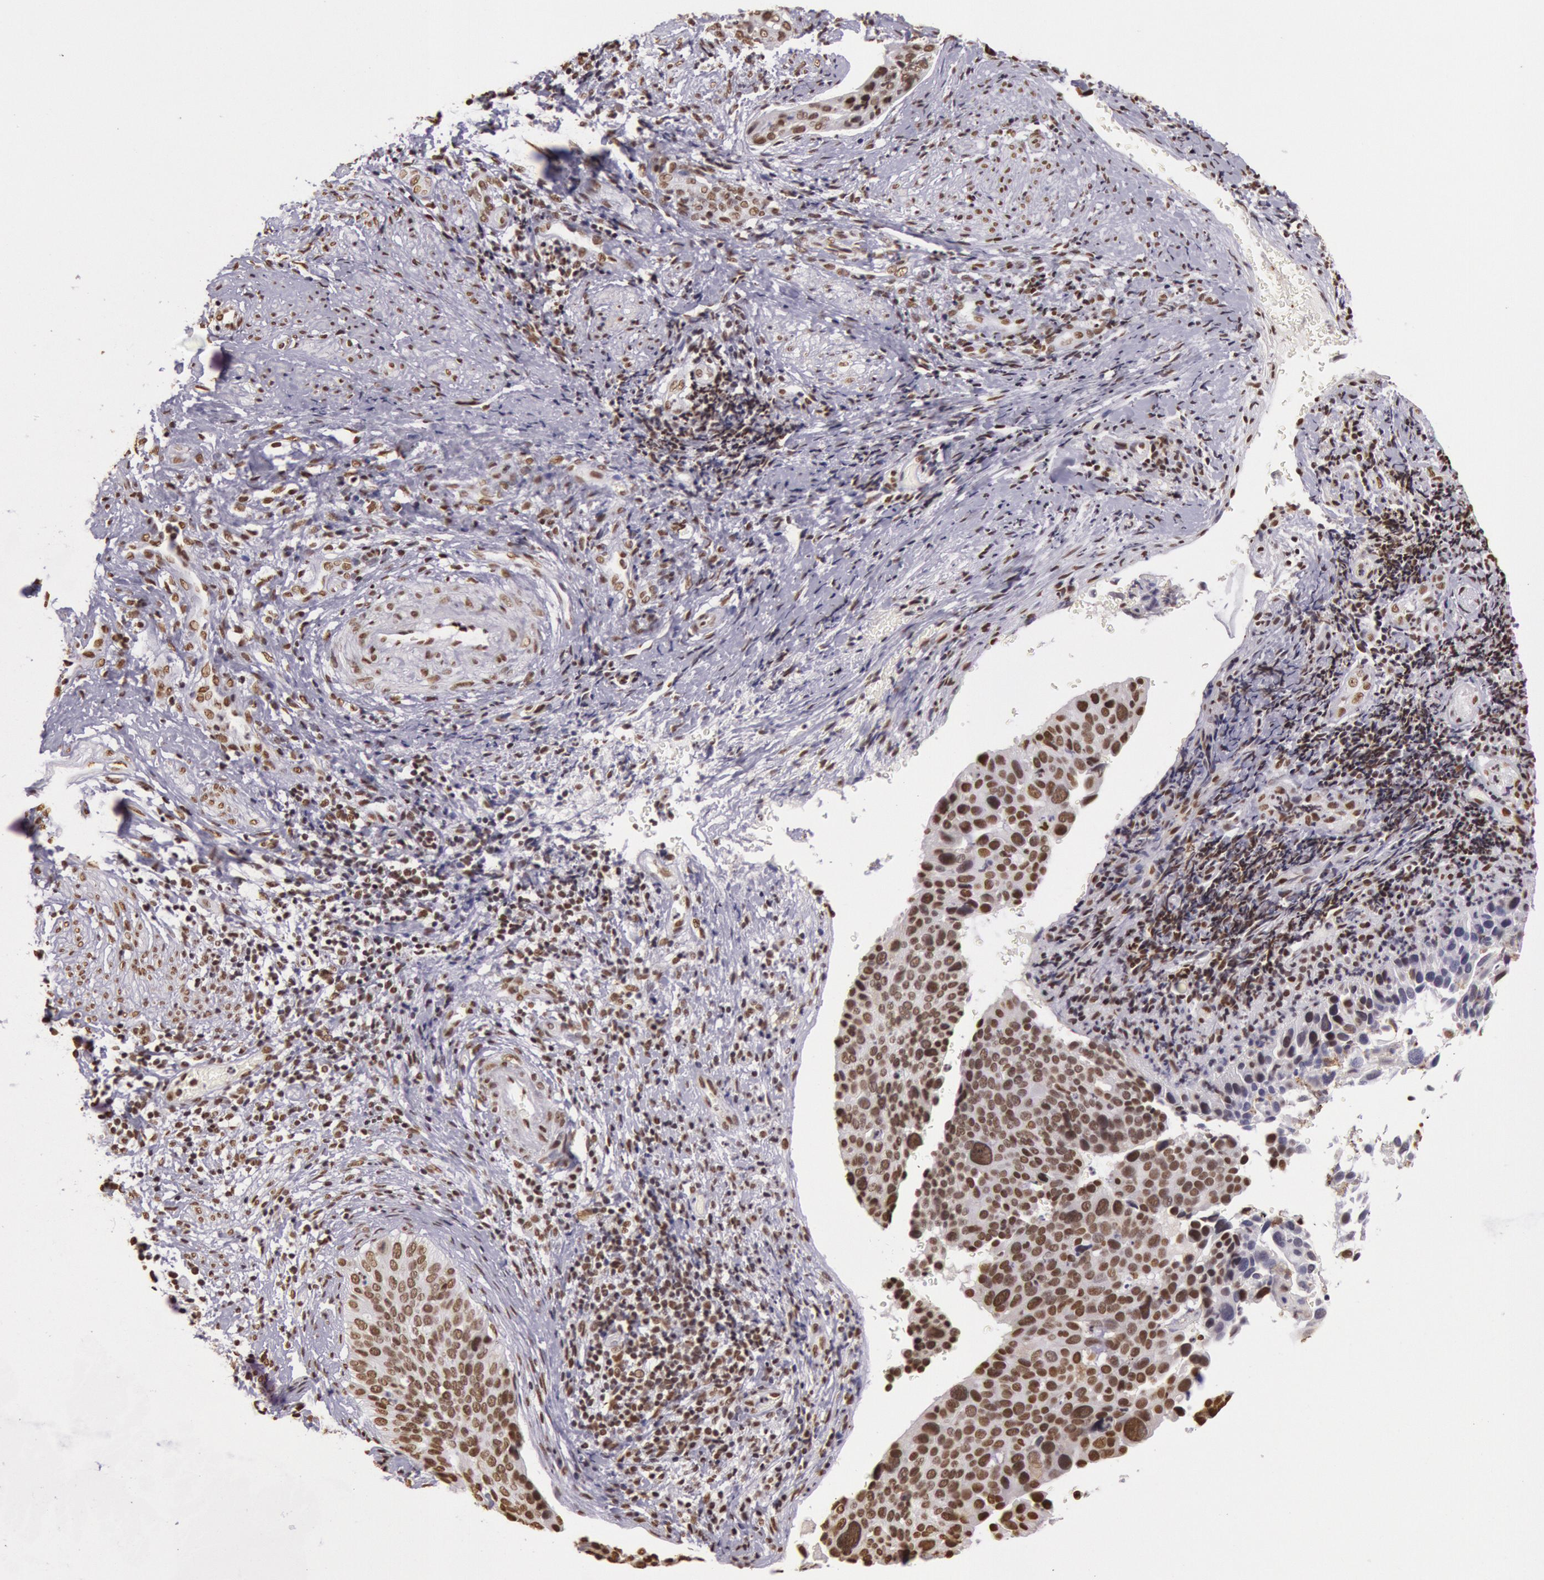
{"staining": {"intensity": "moderate", "quantity": ">75%", "location": "nuclear"}, "tissue": "cervical cancer", "cell_type": "Tumor cells", "image_type": "cancer", "snomed": [{"axis": "morphology", "description": "Squamous cell carcinoma, NOS"}, {"axis": "topography", "description": "Cervix"}], "caption": "A high-resolution histopathology image shows IHC staining of cervical cancer (squamous cell carcinoma), which shows moderate nuclear positivity in about >75% of tumor cells. The staining was performed using DAB, with brown indicating positive protein expression. Nuclei are stained blue with hematoxylin.", "gene": "HNRNPH2", "patient": {"sex": "female", "age": 31}}